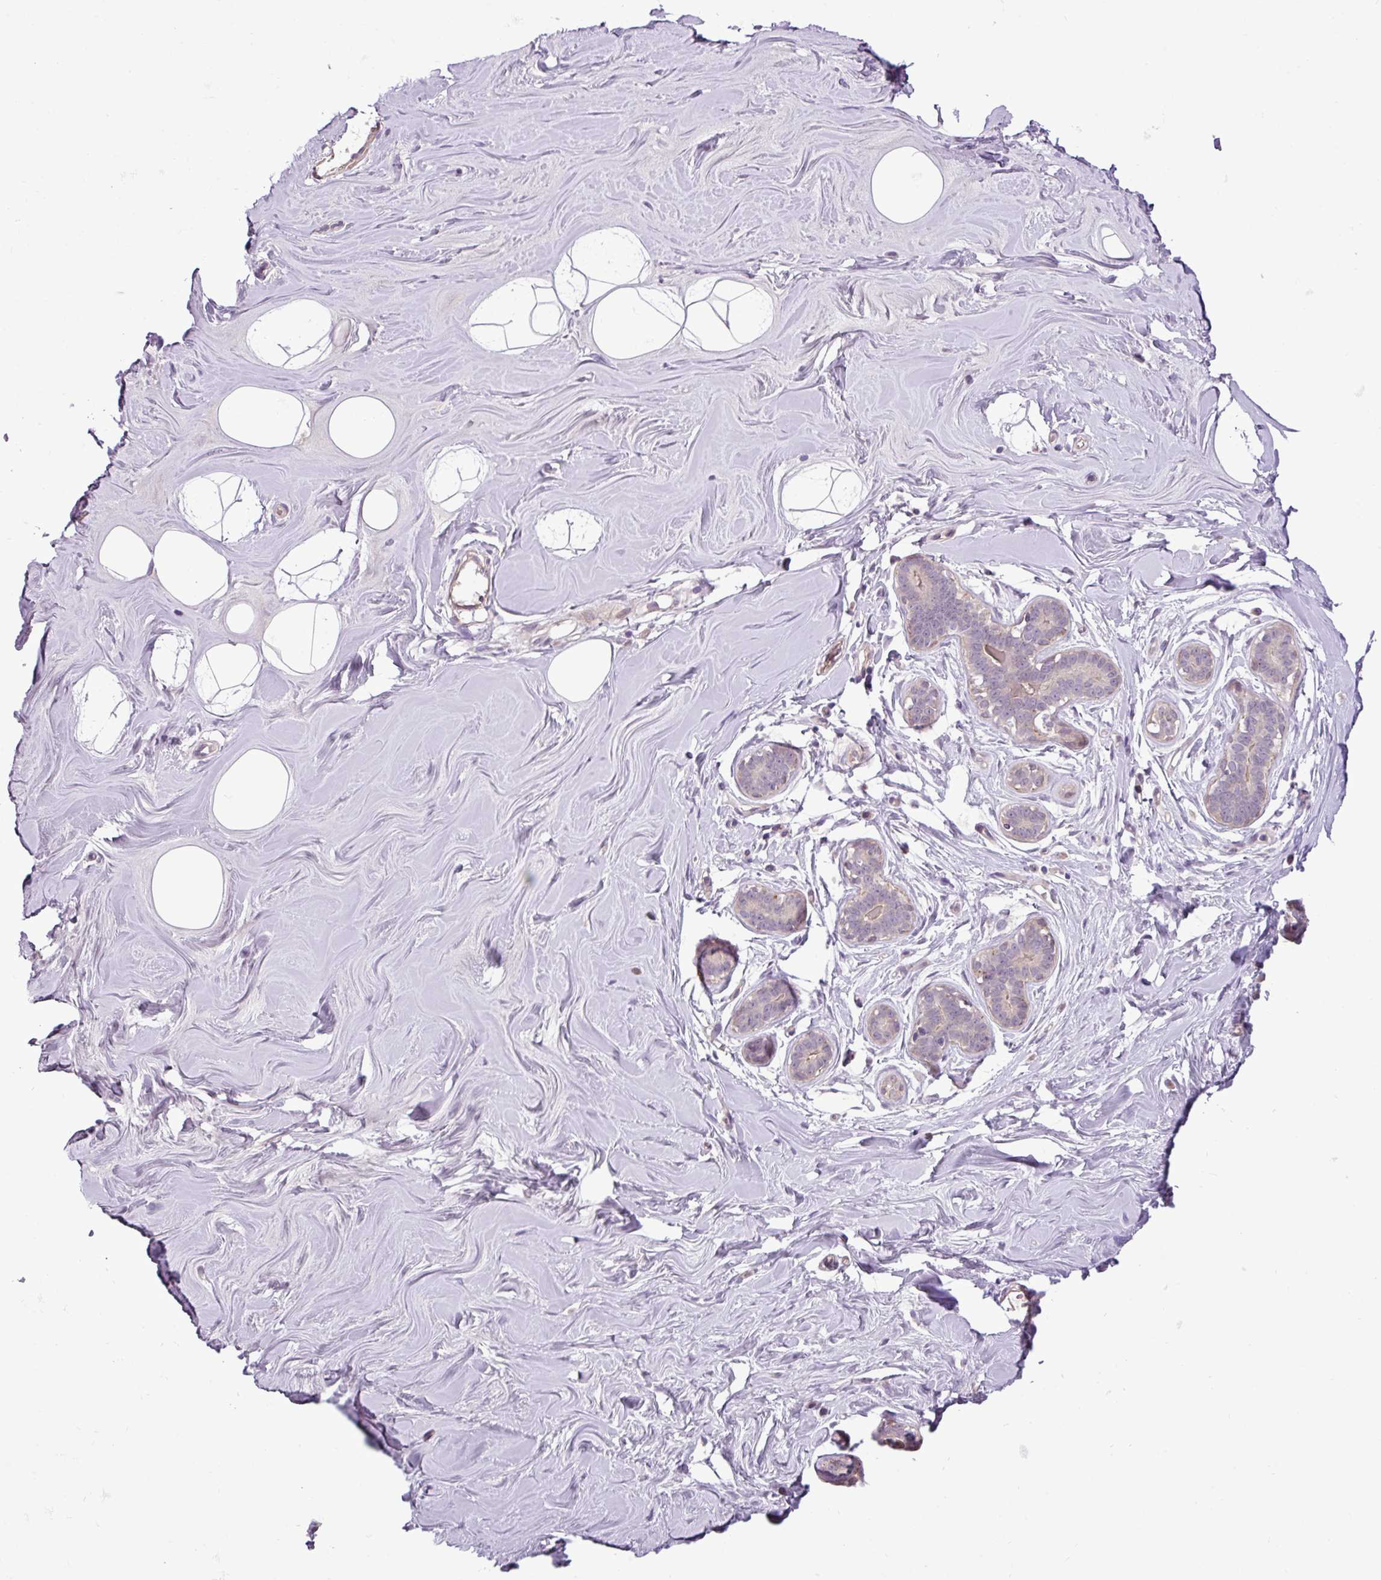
{"staining": {"intensity": "negative", "quantity": "none", "location": "none"}, "tissue": "breast", "cell_type": "Adipocytes", "image_type": "normal", "snomed": [{"axis": "morphology", "description": "Normal tissue, NOS"}, {"axis": "topography", "description": "Breast"}], "caption": "A high-resolution photomicrograph shows IHC staining of unremarkable breast, which shows no significant expression in adipocytes. (Immunohistochemistry, brightfield microscopy, high magnification).", "gene": "DNAJB13", "patient": {"sex": "female", "age": 25}}